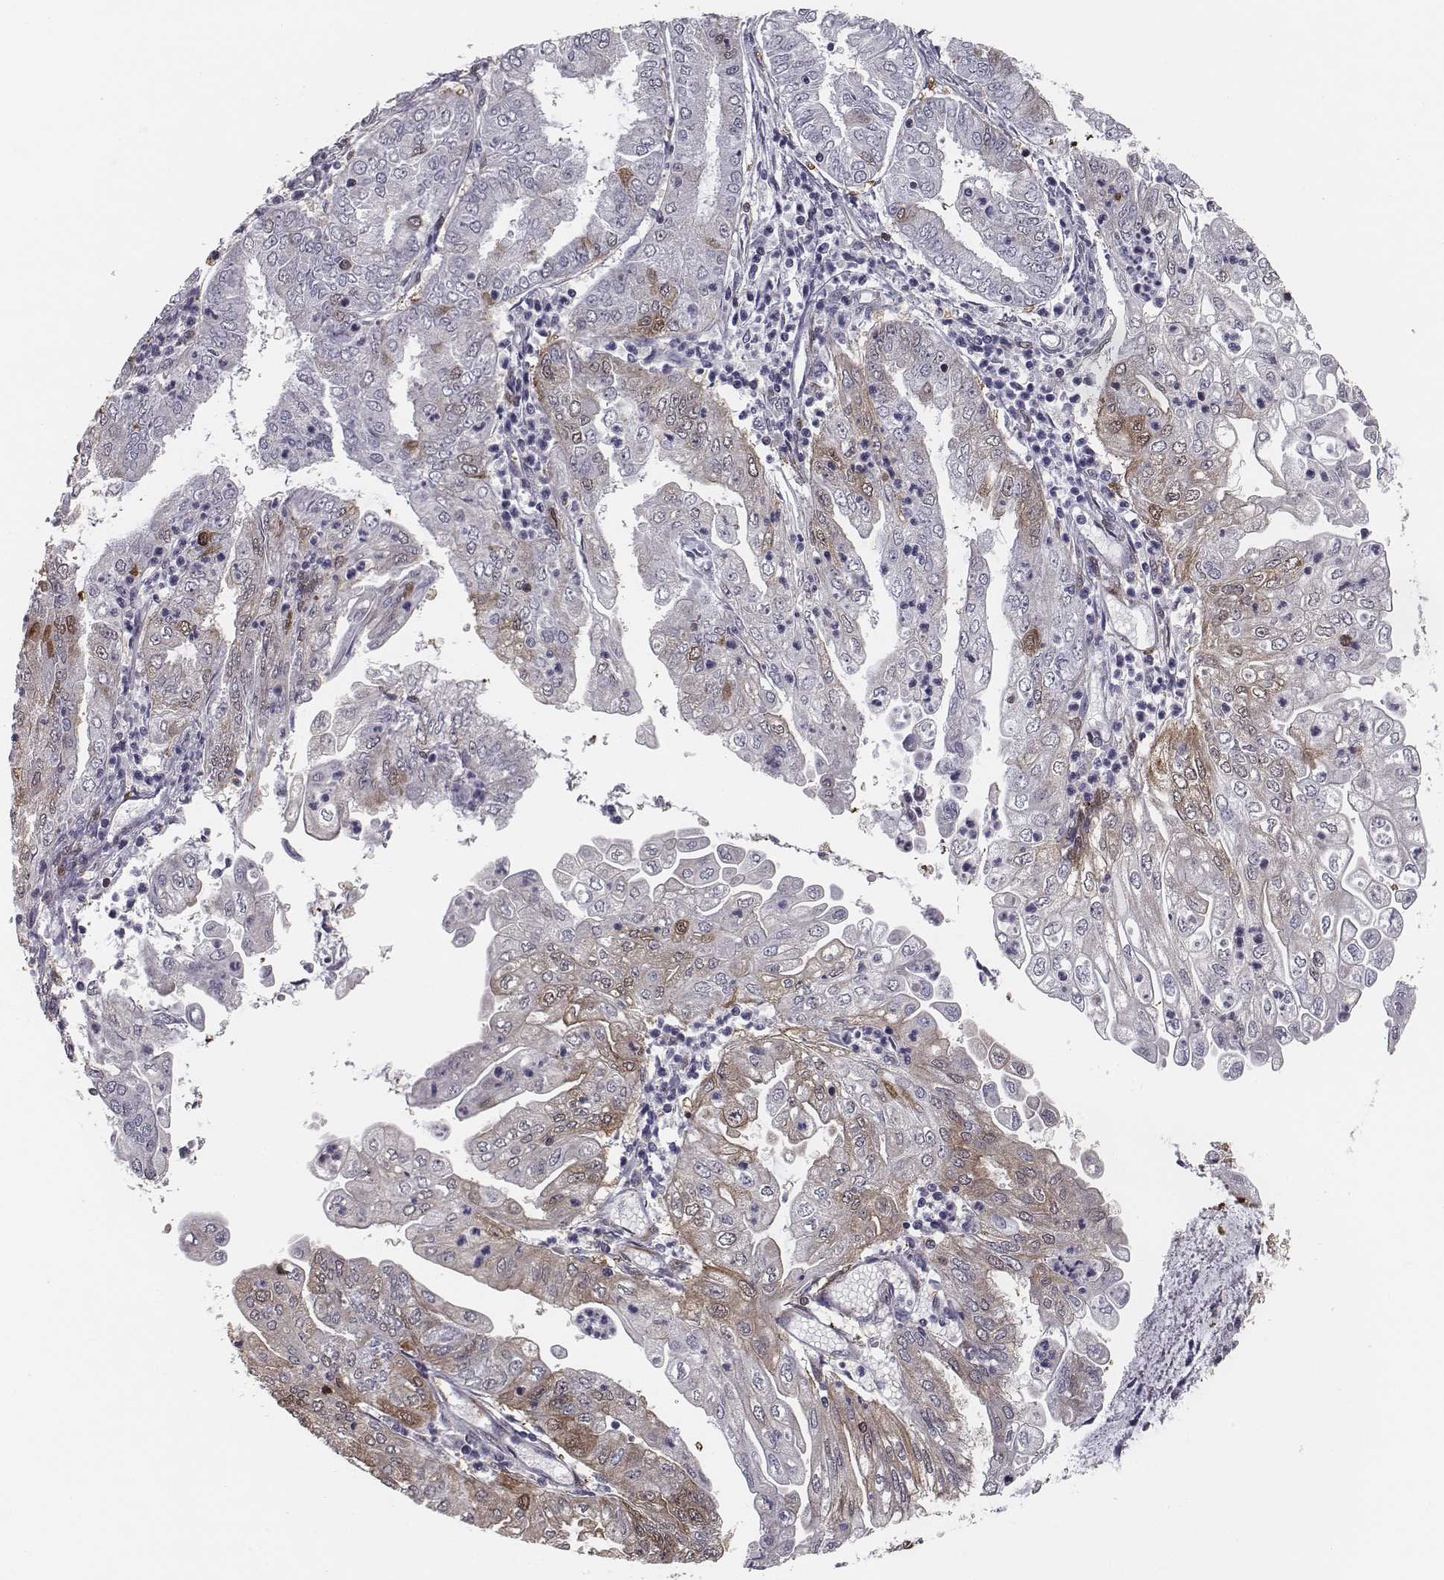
{"staining": {"intensity": "moderate", "quantity": "<25%", "location": "cytoplasmic/membranous"}, "tissue": "endometrial cancer", "cell_type": "Tumor cells", "image_type": "cancer", "snomed": [{"axis": "morphology", "description": "Adenocarcinoma, NOS"}, {"axis": "topography", "description": "Endometrium"}], "caption": "Protein expression analysis of adenocarcinoma (endometrial) reveals moderate cytoplasmic/membranous staining in about <25% of tumor cells.", "gene": "ISYNA1", "patient": {"sex": "female", "age": 55}}